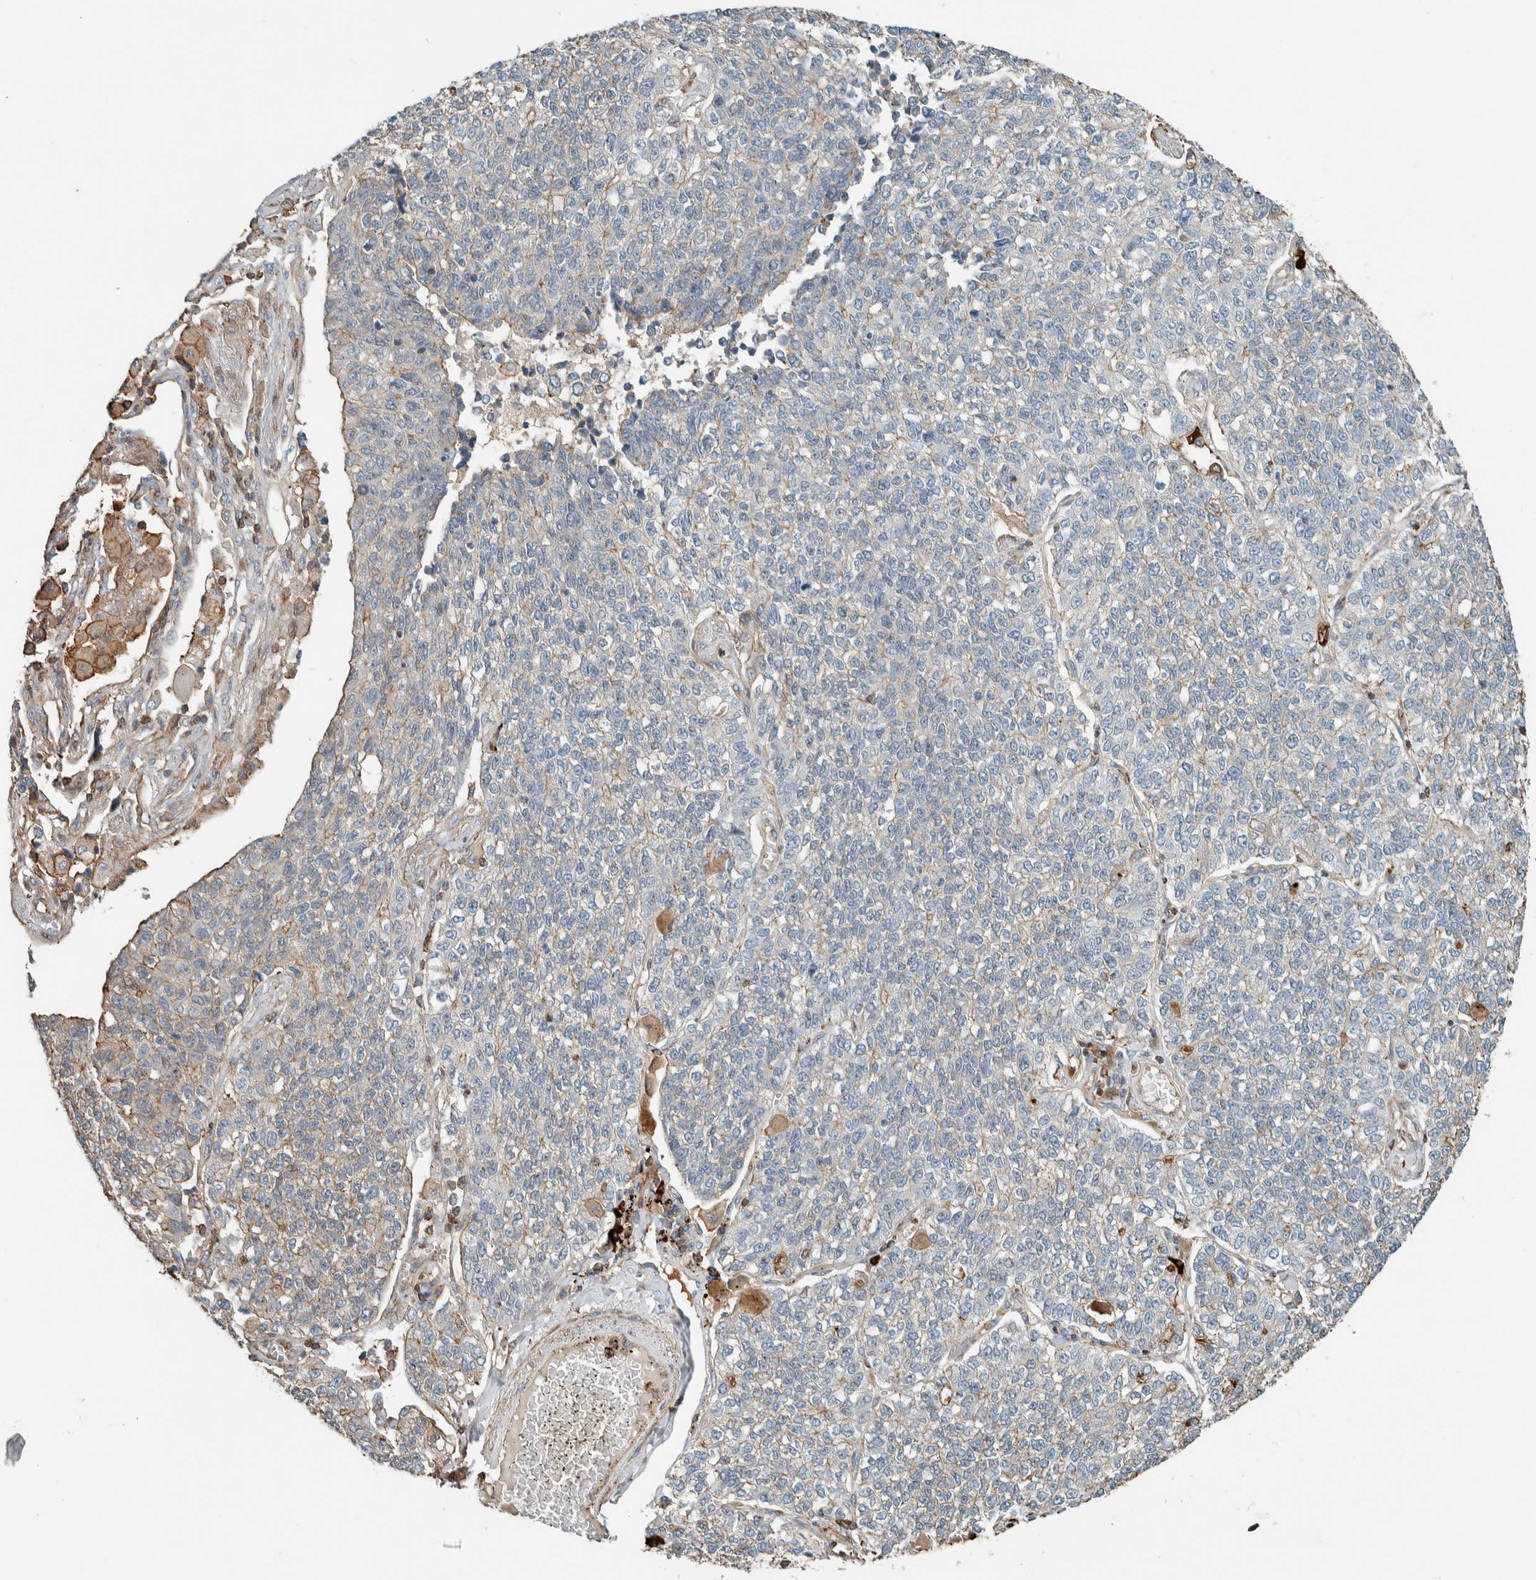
{"staining": {"intensity": "negative", "quantity": "none", "location": "none"}, "tissue": "lung cancer", "cell_type": "Tumor cells", "image_type": "cancer", "snomed": [{"axis": "morphology", "description": "Adenocarcinoma, NOS"}, {"axis": "topography", "description": "Lung"}], "caption": "Protein analysis of lung cancer (adenocarcinoma) exhibits no significant staining in tumor cells.", "gene": "CTBP2", "patient": {"sex": "male", "age": 49}}